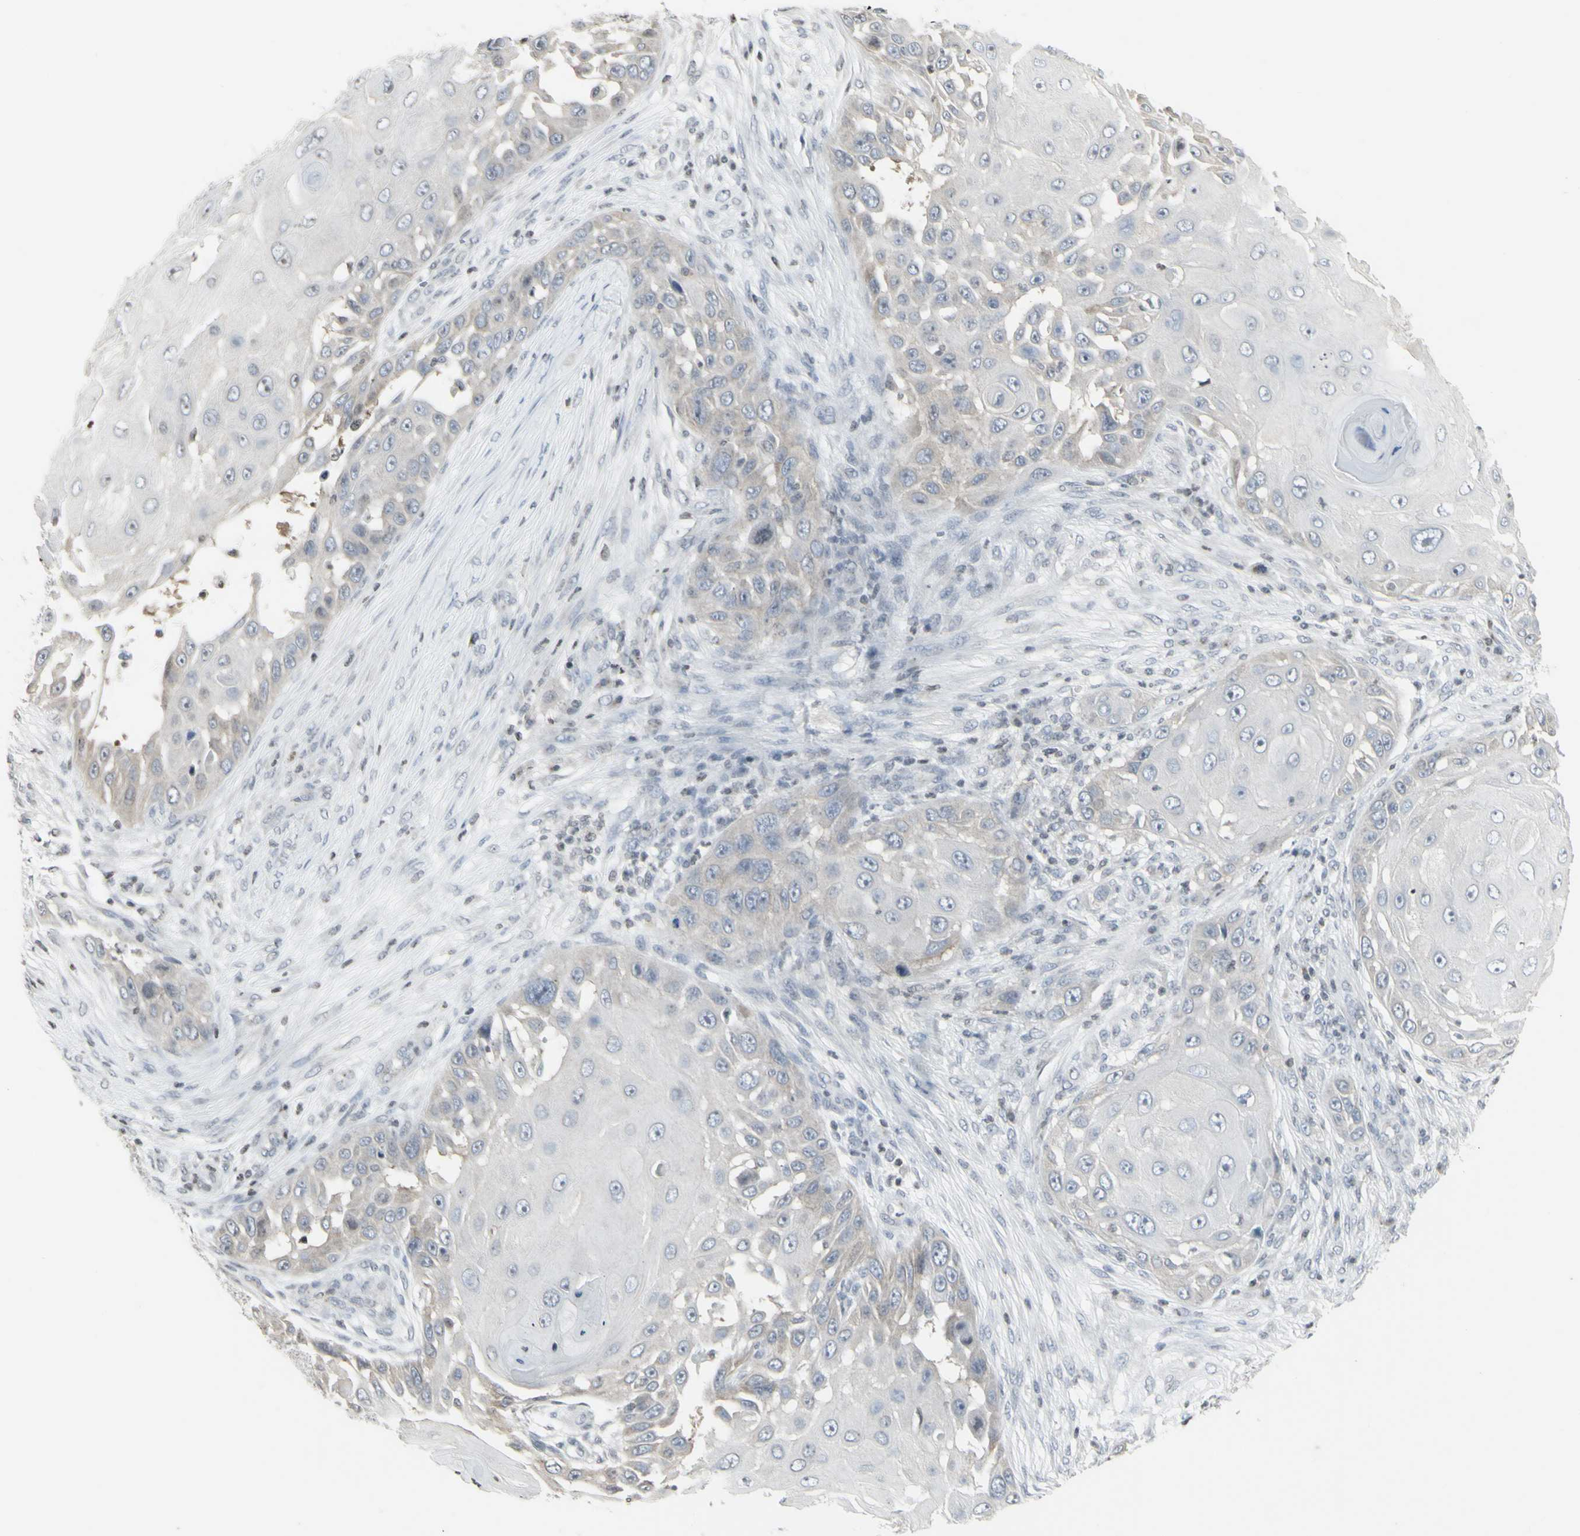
{"staining": {"intensity": "negative", "quantity": "none", "location": "none"}, "tissue": "skin cancer", "cell_type": "Tumor cells", "image_type": "cancer", "snomed": [{"axis": "morphology", "description": "Squamous cell carcinoma, NOS"}, {"axis": "topography", "description": "Skin"}], "caption": "High power microscopy micrograph of an IHC image of skin cancer (squamous cell carcinoma), revealing no significant staining in tumor cells. The staining was performed using DAB to visualize the protein expression in brown, while the nuclei were stained in blue with hematoxylin (Magnification: 20x).", "gene": "MUC5AC", "patient": {"sex": "female", "age": 44}}